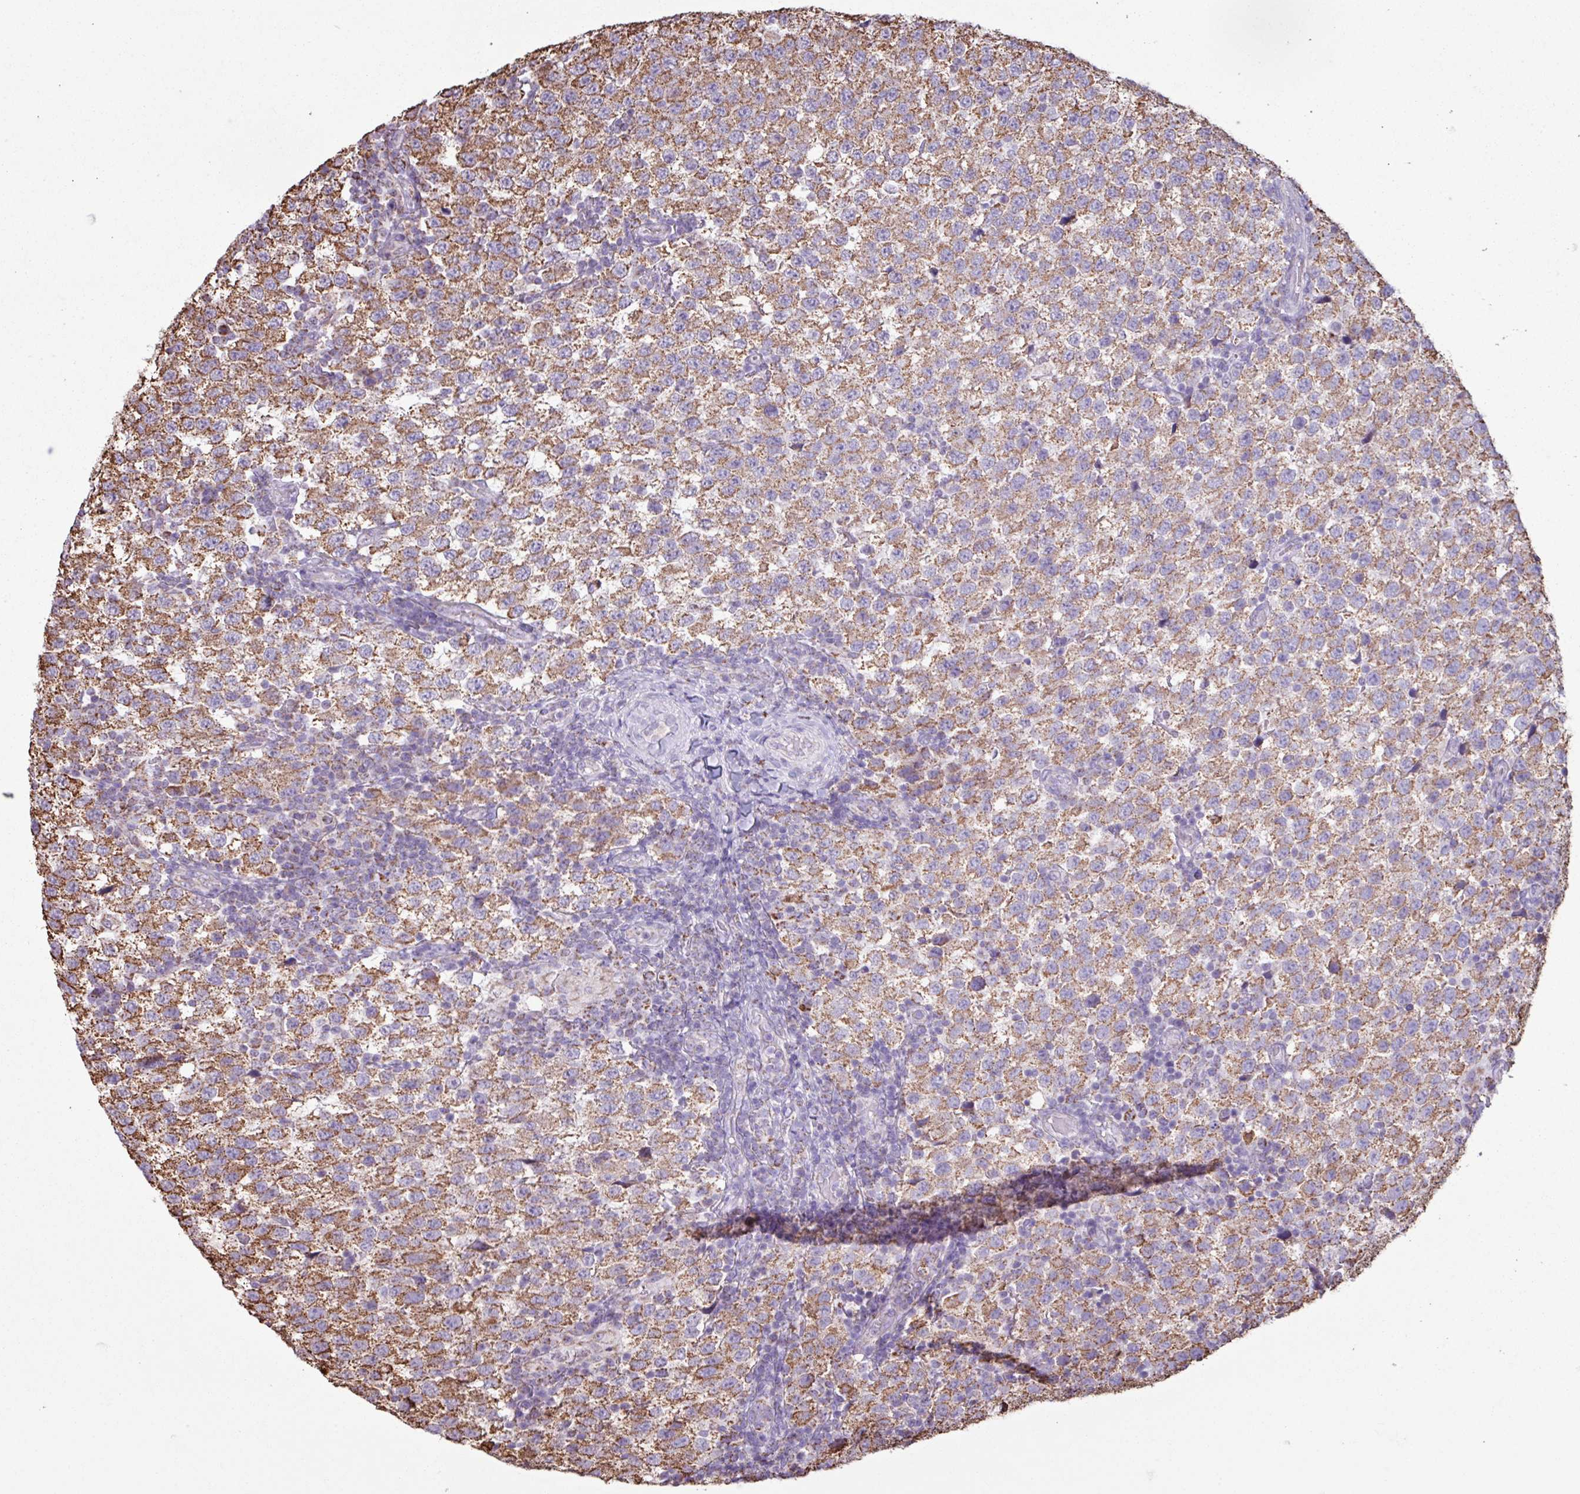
{"staining": {"intensity": "strong", "quantity": ">75%", "location": "cytoplasmic/membranous"}, "tissue": "testis cancer", "cell_type": "Tumor cells", "image_type": "cancer", "snomed": [{"axis": "morphology", "description": "Seminoma, NOS"}, {"axis": "topography", "description": "Testis"}], "caption": "This is an image of immunohistochemistry (IHC) staining of seminoma (testis), which shows strong staining in the cytoplasmic/membranous of tumor cells.", "gene": "ALG8", "patient": {"sex": "male", "age": 34}}